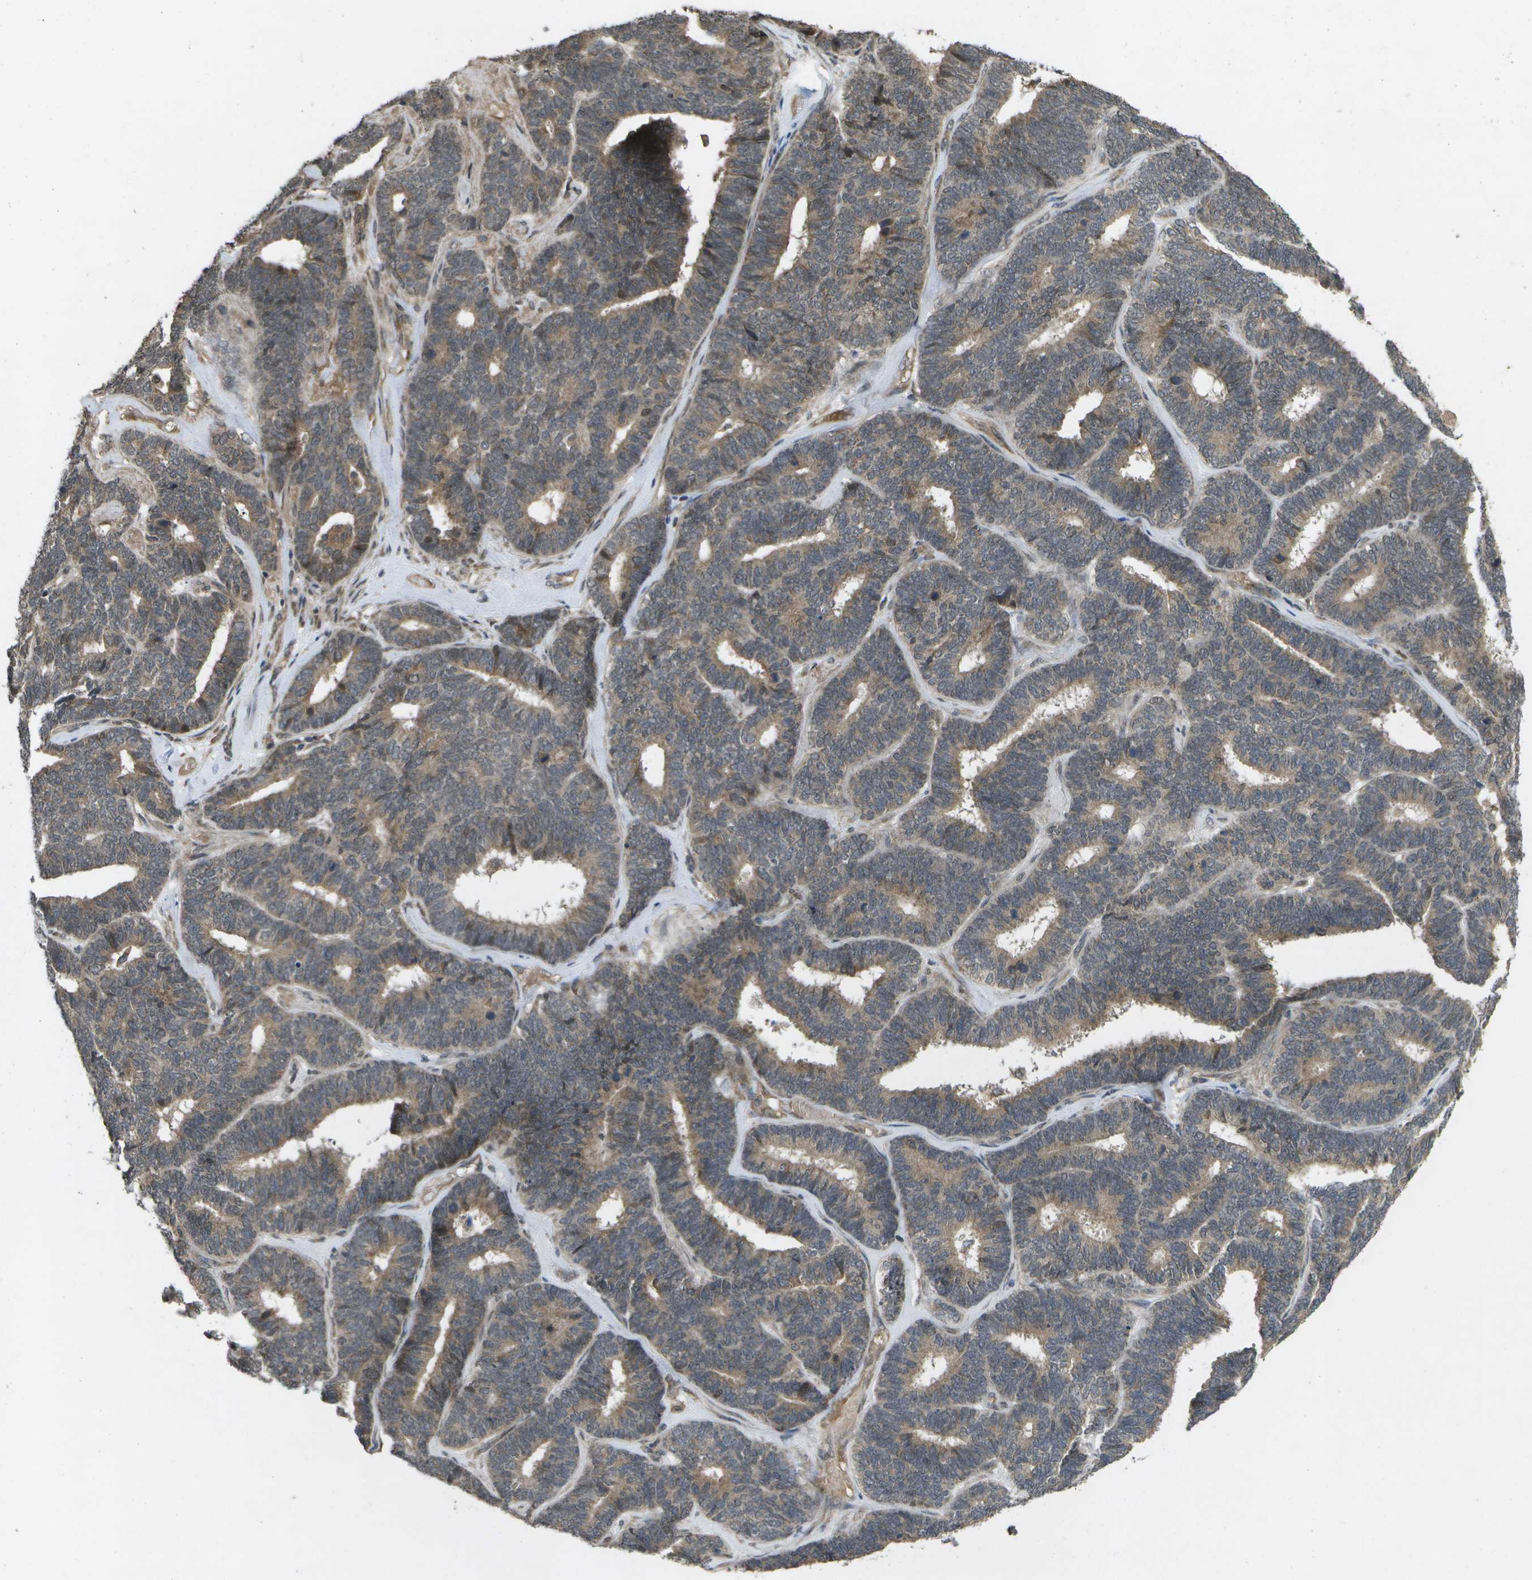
{"staining": {"intensity": "weak", "quantity": ">75%", "location": "cytoplasmic/membranous"}, "tissue": "endometrial cancer", "cell_type": "Tumor cells", "image_type": "cancer", "snomed": [{"axis": "morphology", "description": "Adenocarcinoma, NOS"}, {"axis": "topography", "description": "Endometrium"}], "caption": "Immunohistochemical staining of human endometrial adenocarcinoma demonstrates weak cytoplasmic/membranous protein expression in about >75% of tumor cells. Immunohistochemistry (ihc) stains the protein in brown and the nuclei are stained blue.", "gene": "ALAS1", "patient": {"sex": "female", "age": 70}}